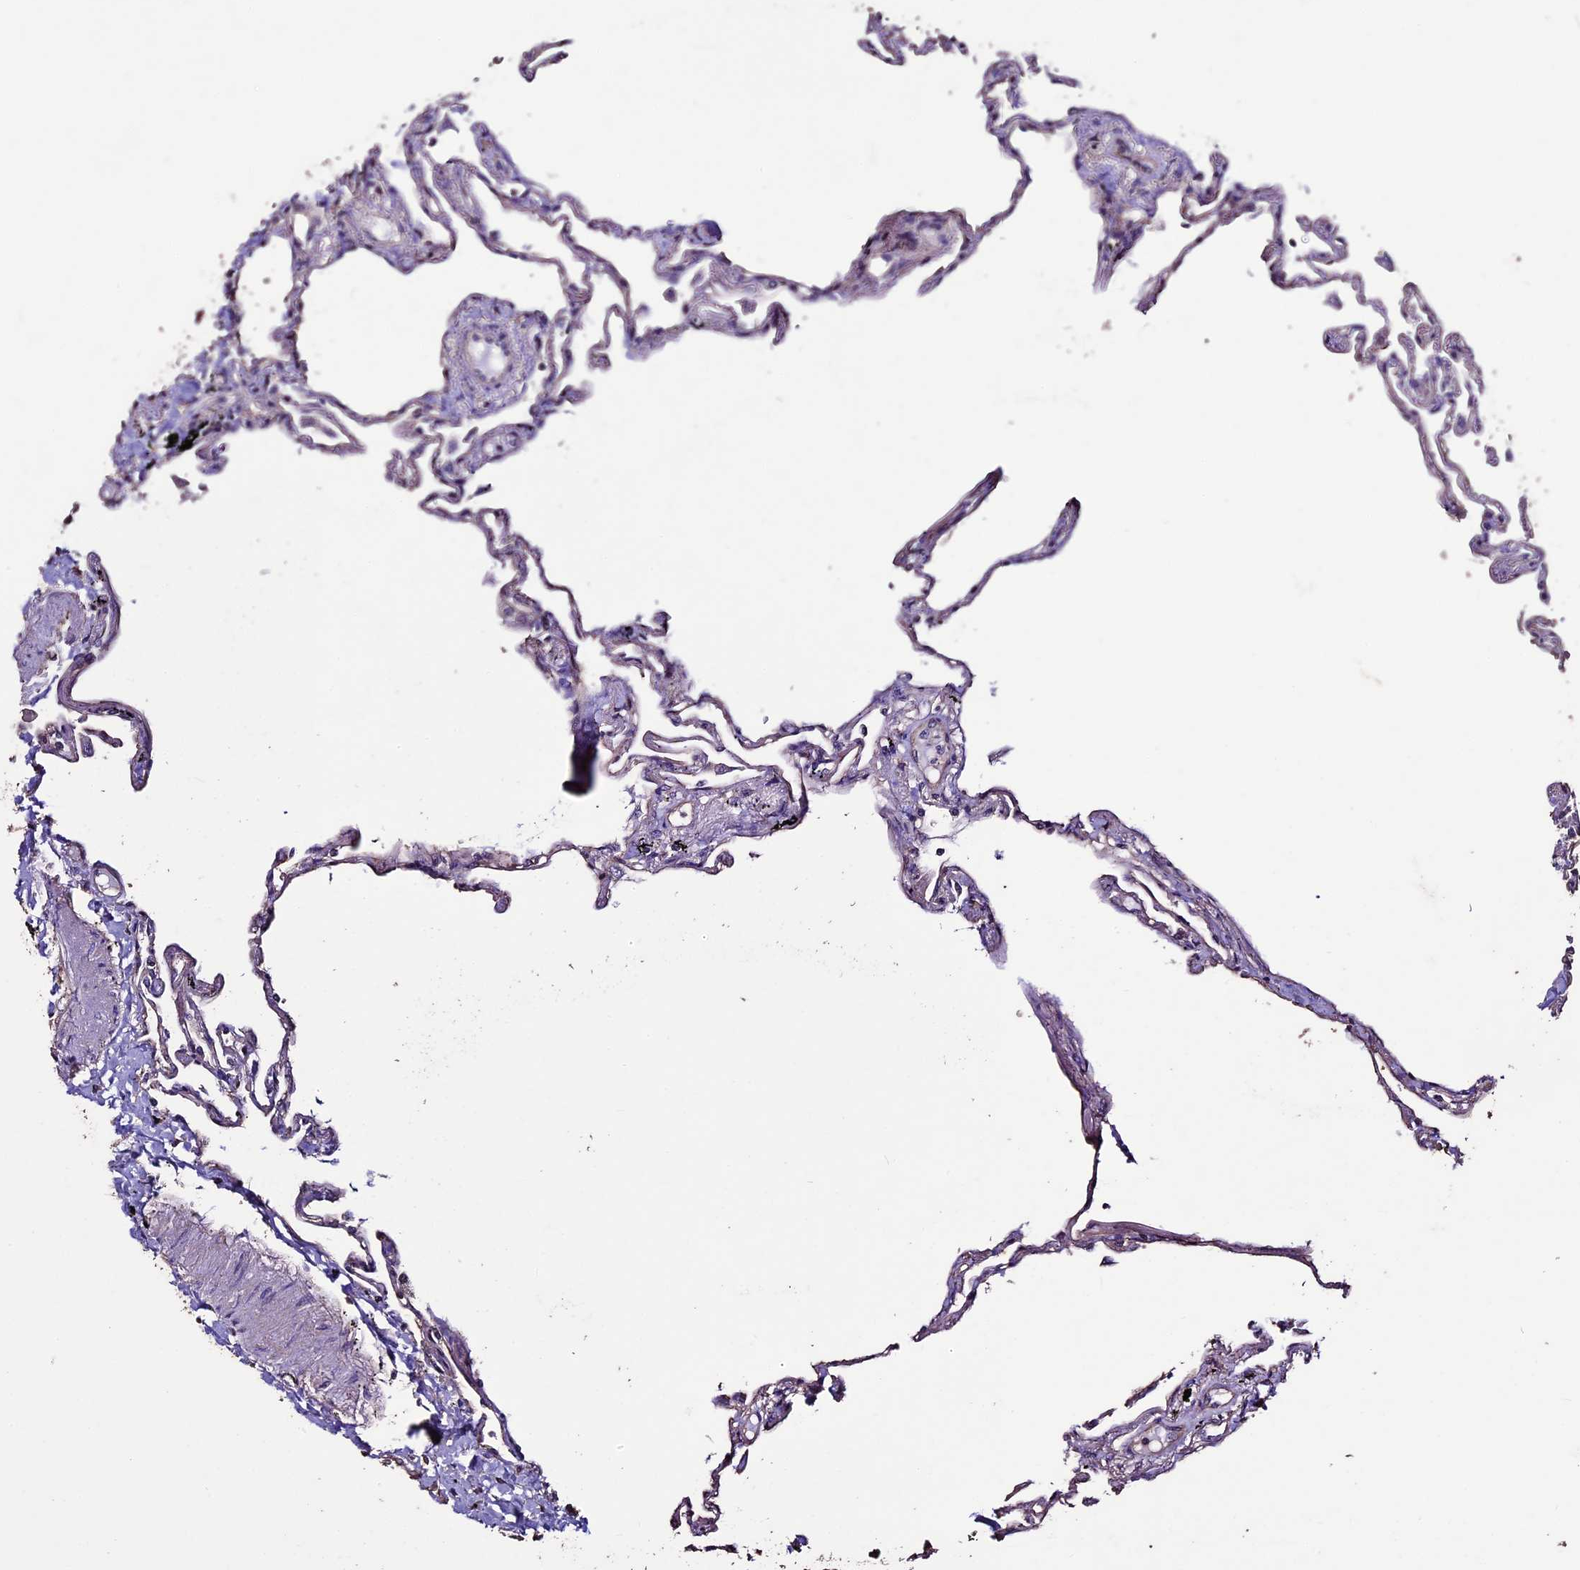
{"staining": {"intensity": "negative", "quantity": "none", "location": "none"}, "tissue": "lung", "cell_type": "Alveolar cells", "image_type": "normal", "snomed": [{"axis": "morphology", "description": "Normal tissue, NOS"}, {"axis": "topography", "description": "Lung"}], "caption": "DAB immunohistochemical staining of normal human lung displays no significant positivity in alveolar cells.", "gene": "USB1", "patient": {"sex": "female", "age": 67}}